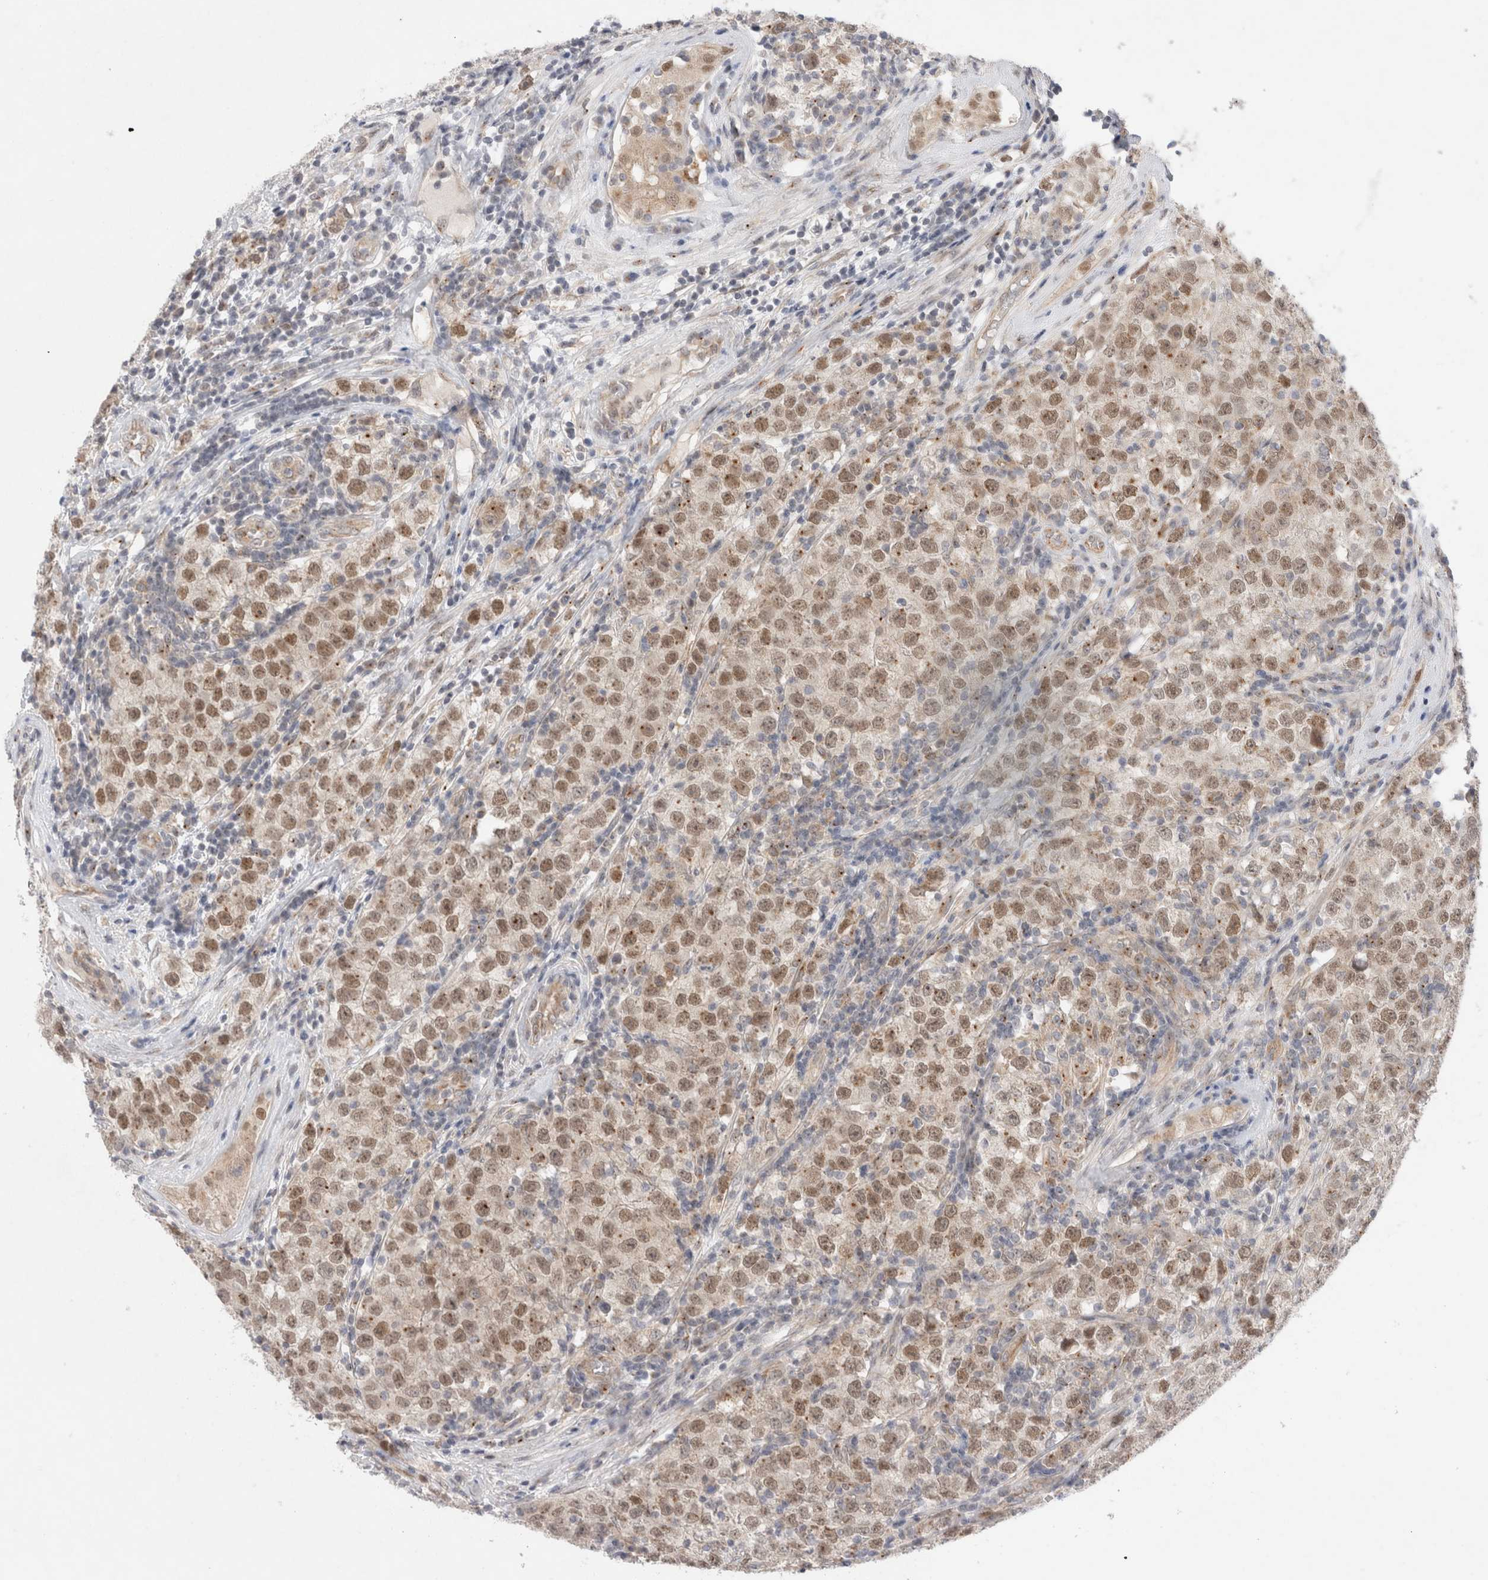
{"staining": {"intensity": "weak", "quantity": ">75%", "location": "nuclear"}, "tissue": "testis cancer", "cell_type": "Tumor cells", "image_type": "cancer", "snomed": [{"axis": "morphology", "description": "Seminoma, NOS"}, {"axis": "morphology", "description": "Carcinoma, Embryonal, NOS"}, {"axis": "topography", "description": "Testis"}], "caption": "A low amount of weak nuclear positivity is identified in approximately >75% of tumor cells in testis cancer (embryonal carcinoma) tissue.", "gene": "BICD2", "patient": {"sex": "male", "age": 28}}